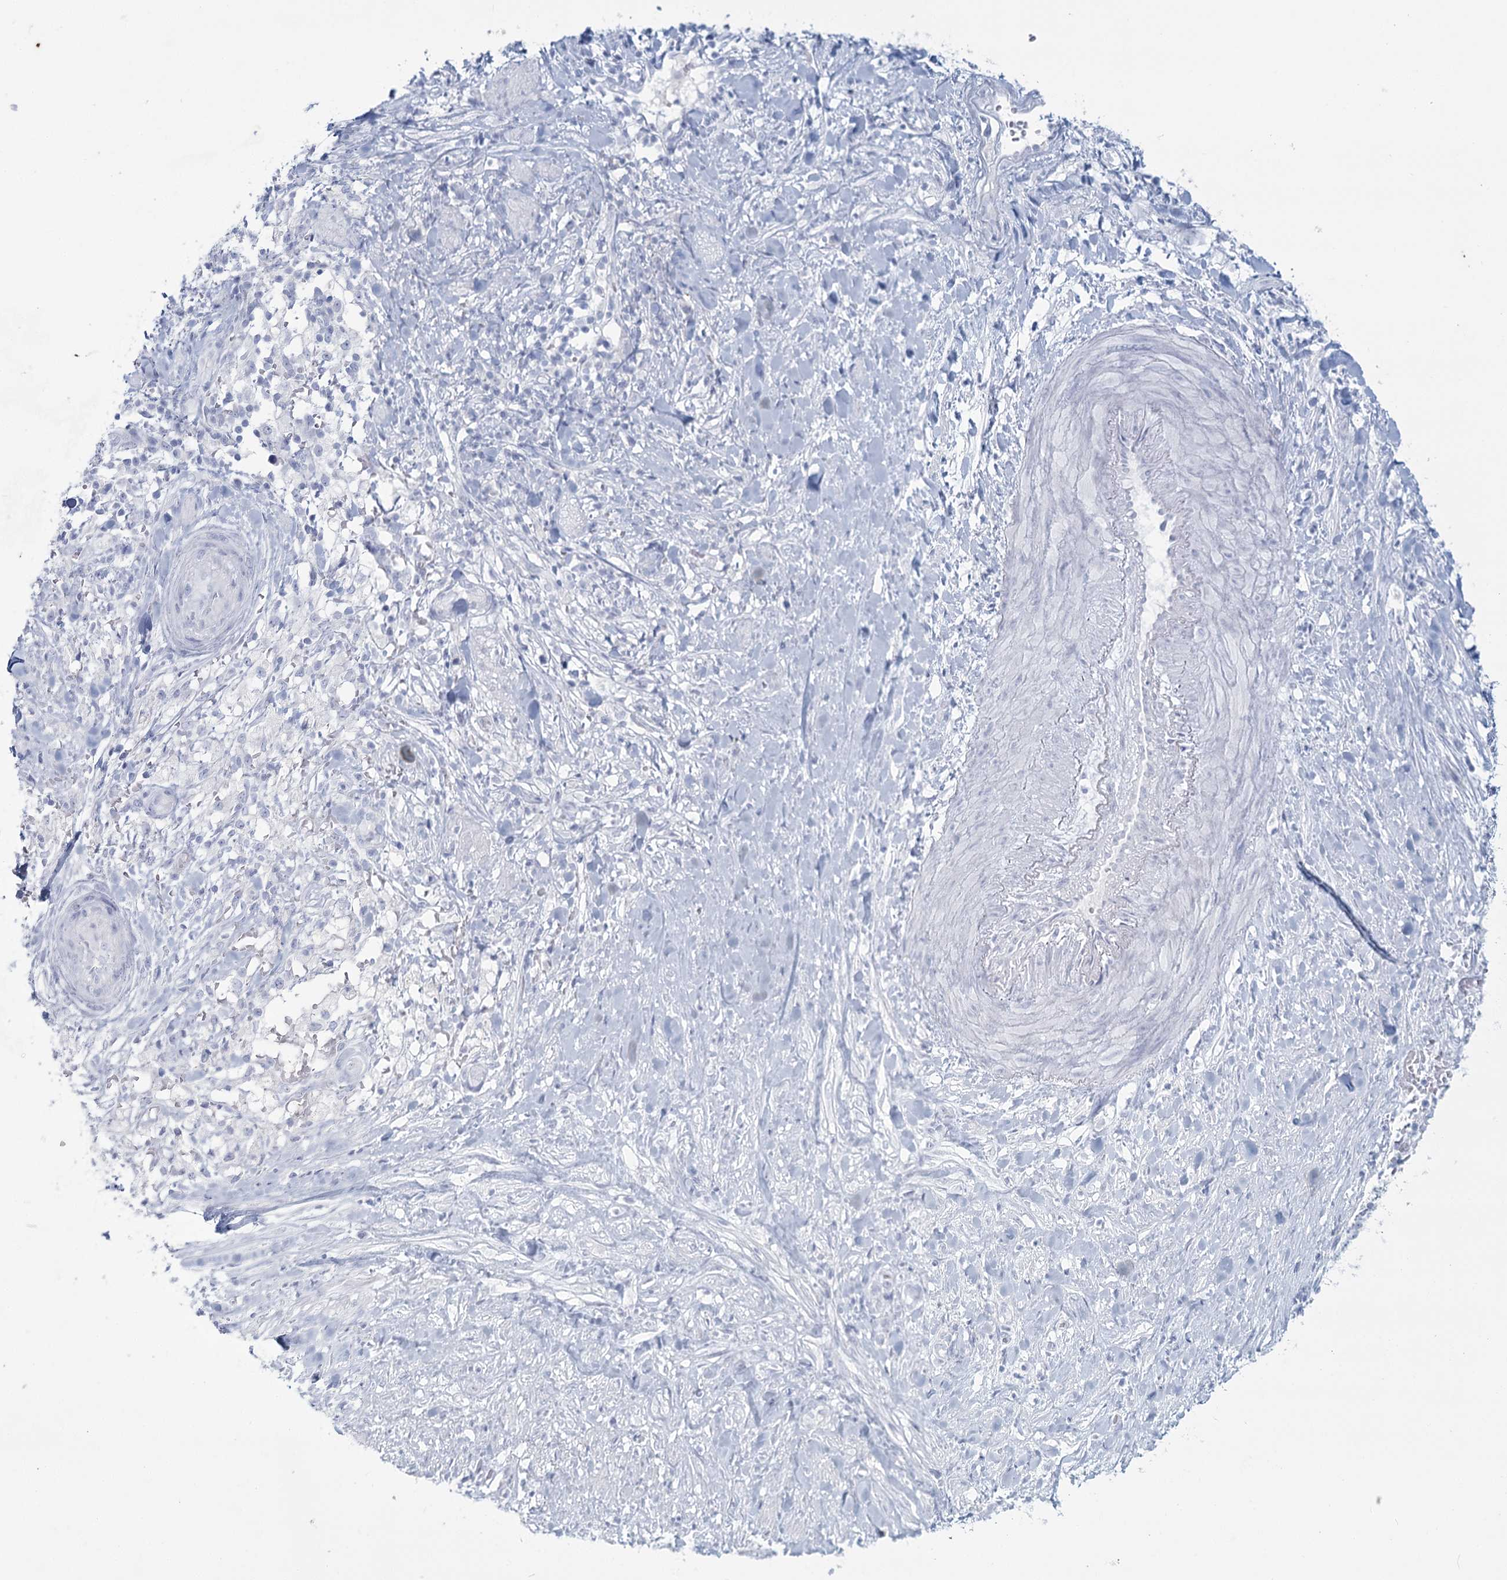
{"staining": {"intensity": "negative", "quantity": "none", "location": "none"}, "tissue": "ovarian cancer", "cell_type": "Tumor cells", "image_type": "cancer", "snomed": [{"axis": "morphology", "description": "Cystadenocarcinoma, serous, NOS"}, {"axis": "topography", "description": "Ovary"}], "caption": "This is an IHC image of human serous cystadenocarcinoma (ovarian). There is no positivity in tumor cells.", "gene": "SLC6A19", "patient": {"sex": "female", "age": 59}}